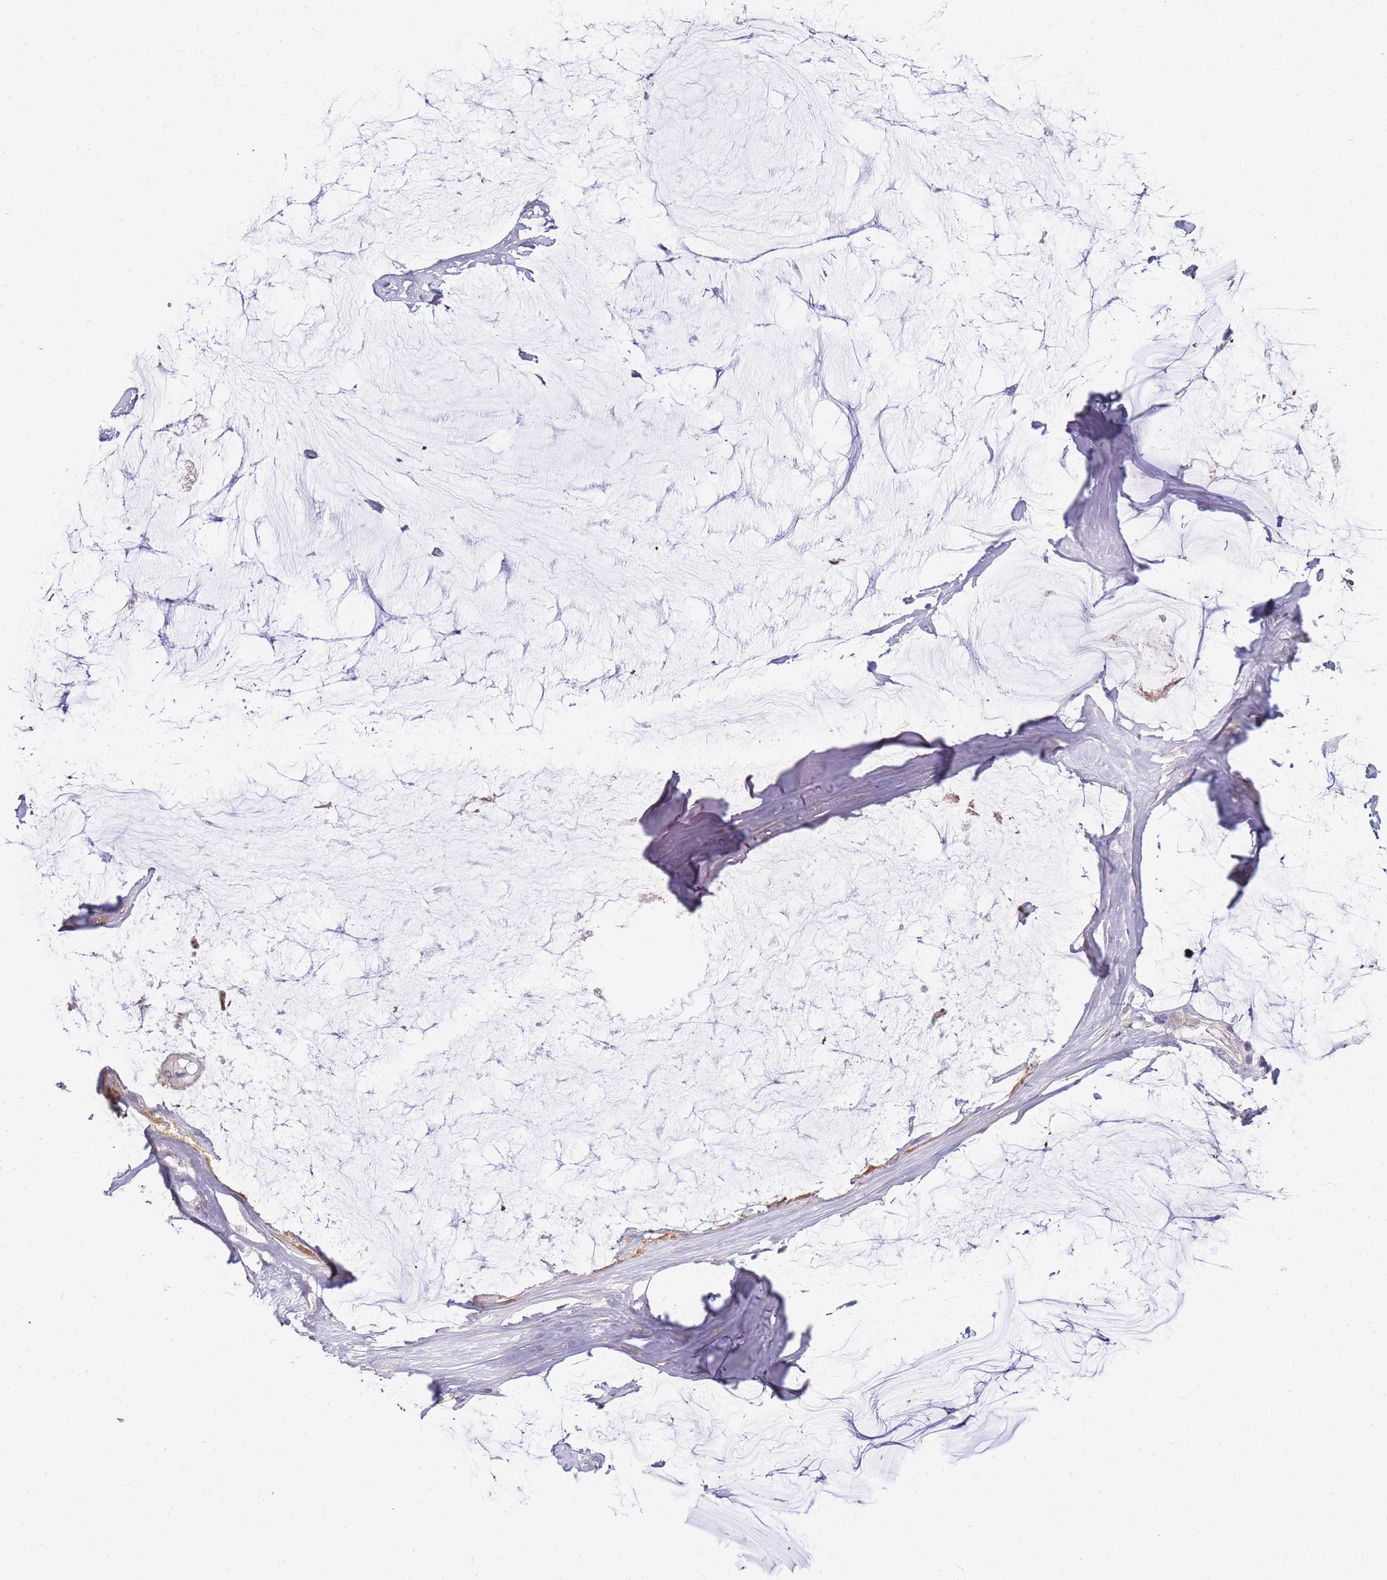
{"staining": {"intensity": "negative", "quantity": "none", "location": "none"}, "tissue": "ovarian cancer", "cell_type": "Tumor cells", "image_type": "cancer", "snomed": [{"axis": "morphology", "description": "Cystadenocarcinoma, mucinous, NOS"}, {"axis": "topography", "description": "Ovary"}], "caption": "High power microscopy histopathology image of an immunohistochemistry (IHC) photomicrograph of ovarian cancer, revealing no significant expression in tumor cells. The staining is performed using DAB brown chromogen with nuclei counter-stained in using hematoxylin.", "gene": "CLBA1", "patient": {"sex": "female", "age": 39}}